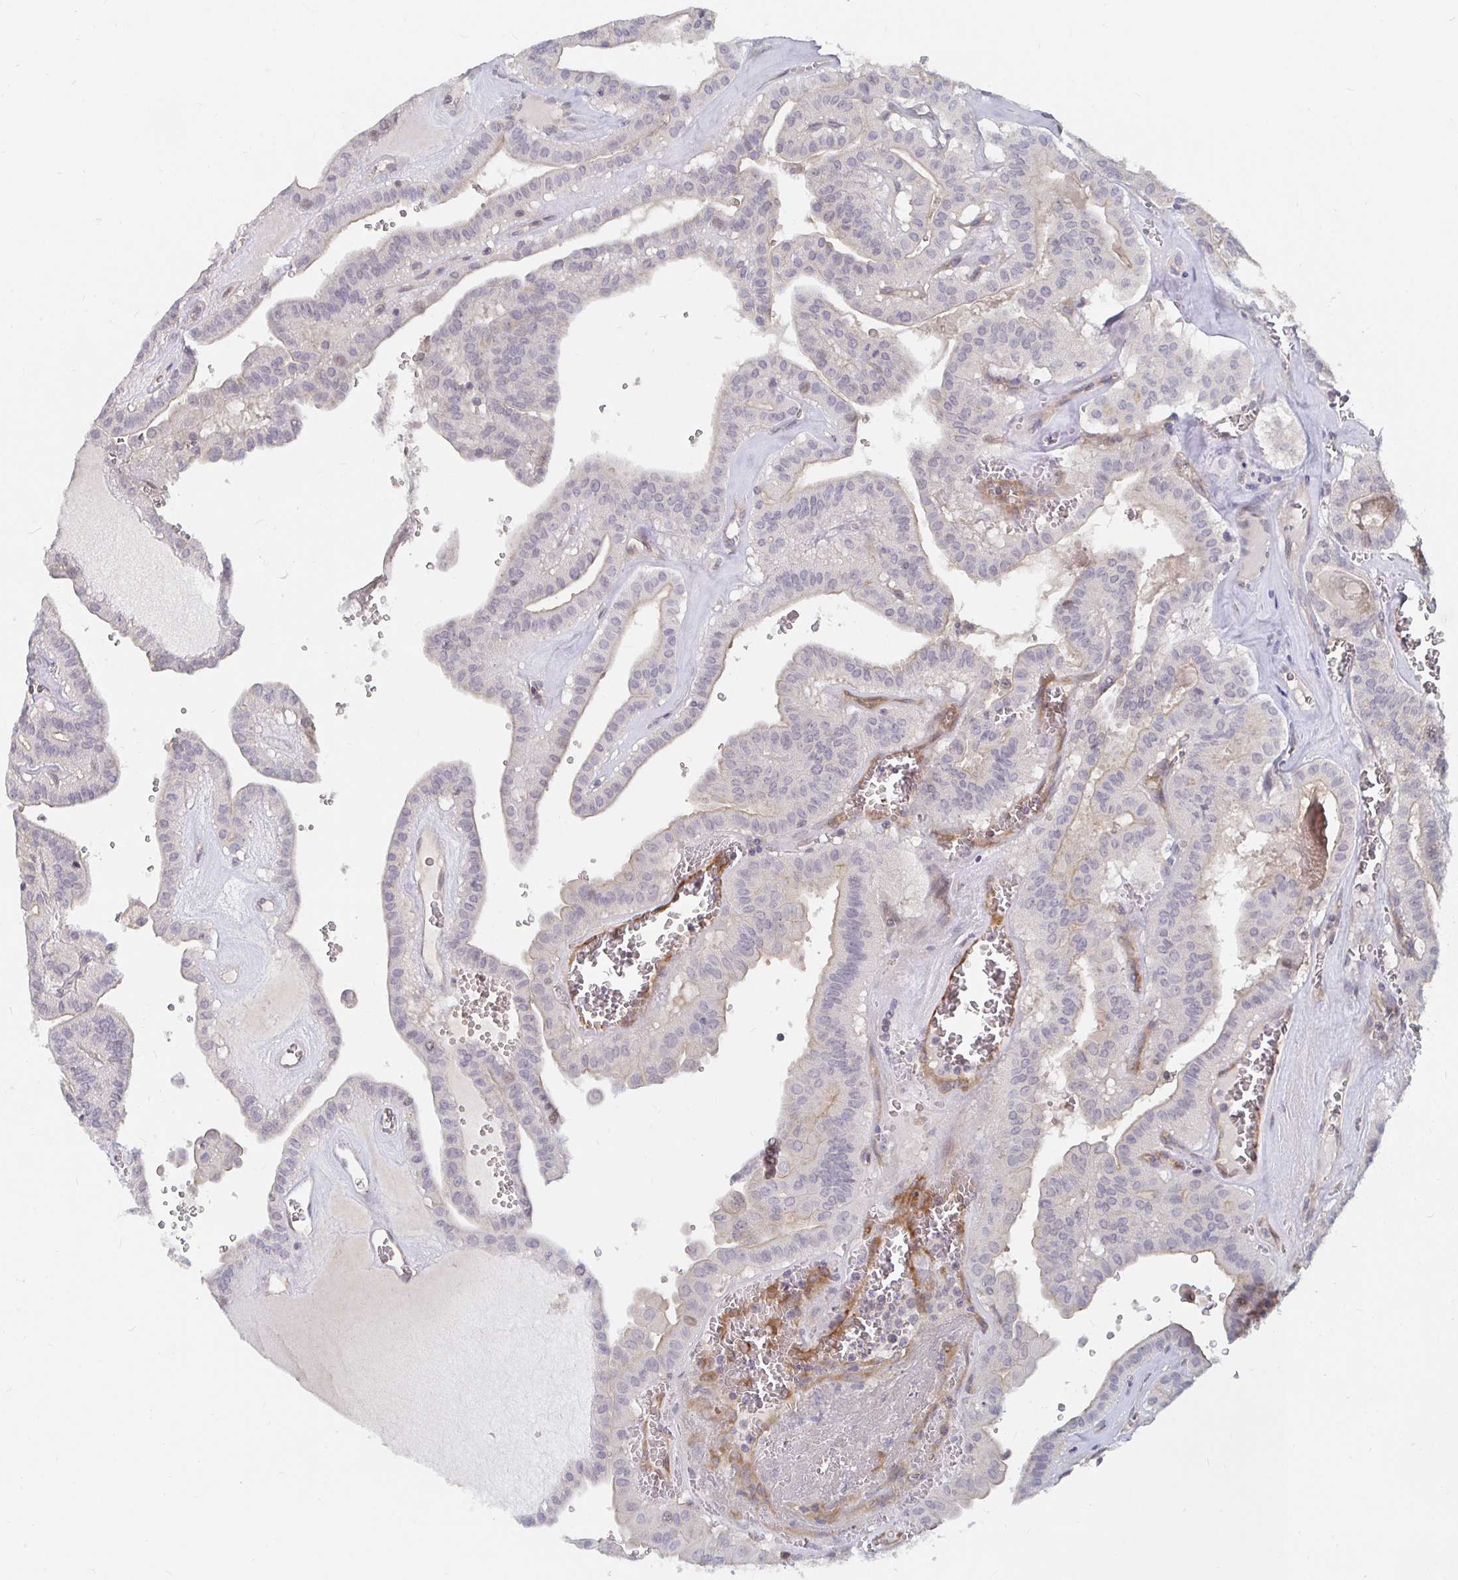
{"staining": {"intensity": "weak", "quantity": "<25%", "location": "cytoplasmic/membranous,nuclear"}, "tissue": "thyroid cancer", "cell_type": "Tumor cells", "image_type": "cancer", "snomed": [{"axis": "morphology", "description": "Papillary adenocarcinoma, NOS"}, {"axis": "topography", "description": "Thyroid gland"}], "caption": "This is a photomicrograph of immunohistochemistry (IHC) staining of thyroid papillary adenocarcinoma, which shows no staining in tumor cells.", "gene": "MEIS1", "patient": {"sex": "male", "age": 52}}